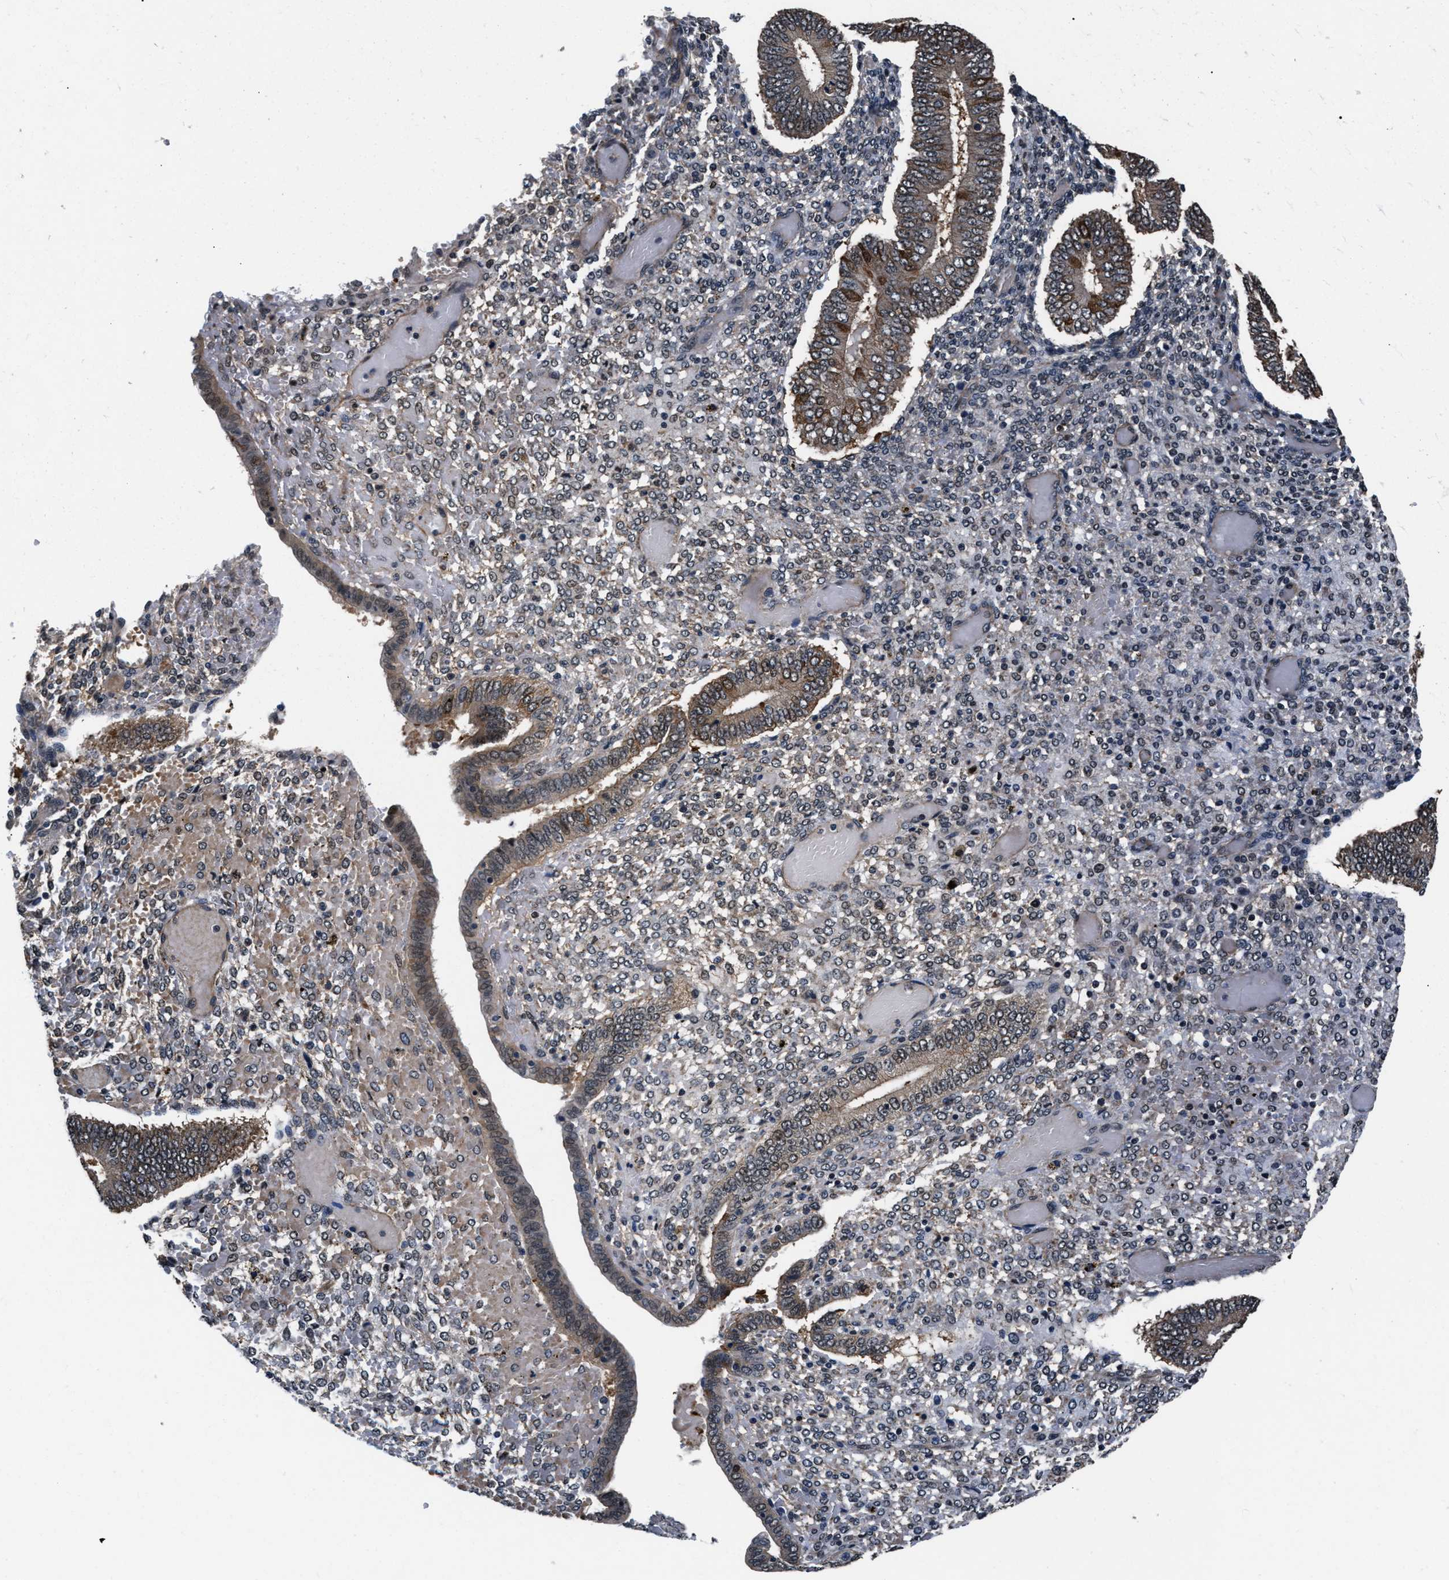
{"staining": {"intensity": "weak", "quantity": "<25%", "location": "cytoplasmic/membranous"}, "tissue": "endometrium", "cell_type": "Cells in endometrial stroma", "image_type": "normal", "snomed": [{"axis": "morphology", "description": "Normal tissue, NOS"}, {"axis": "topography", "description": "Endometrium"}], "caption": "An image of endometrium stained for a protein shows no brown staining in cells in endometrial stroma.", "gene": "RBM33", "patient": {"sex": "female", "age": 42}}